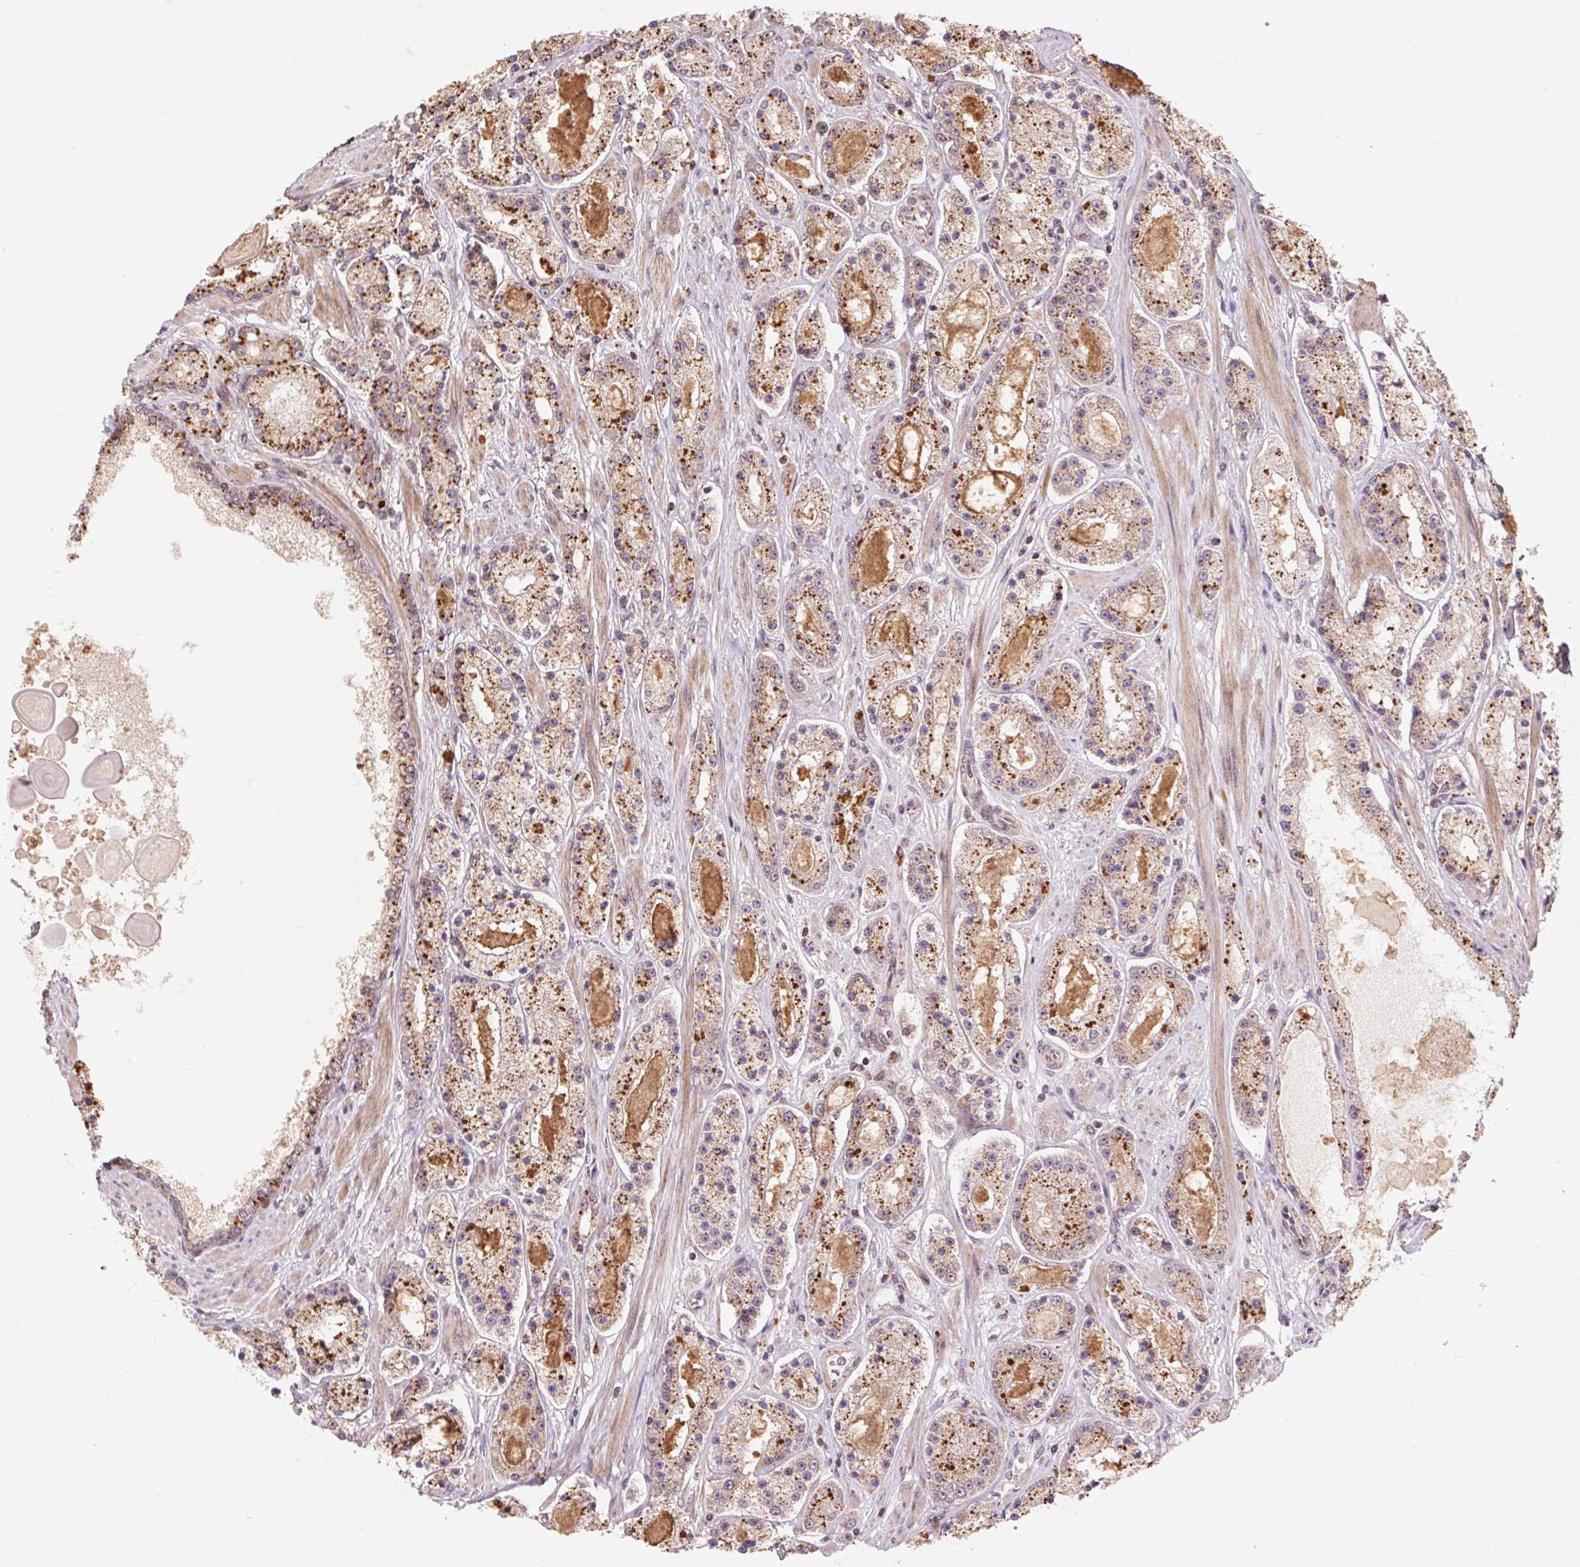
{"staining": {"intensity": "moderate", "quantity": ">75%", "location": "cytoplasmic/membranous"}, "tissue": "prostate cancer", "cell_type": "Tumor cells", "image_type": "cancer", "snomed": [{"axis": "morphology", "description": "Adenocarcinoma, High grade"}, {"axis": "topography", "description": "Prostate"}], "caption": "Immunohistochemical staining of human prostate cancer (adenocarcinoma (high-grade)) displays medium levels of moderate cytoplasmic/membranous expression in about >75% of tumor cells. The protein of interest is shown in brown color, while the nuclei are stained blue.", "gene": "PDHA1", "patient": {"sex": "male", "age": 67}}